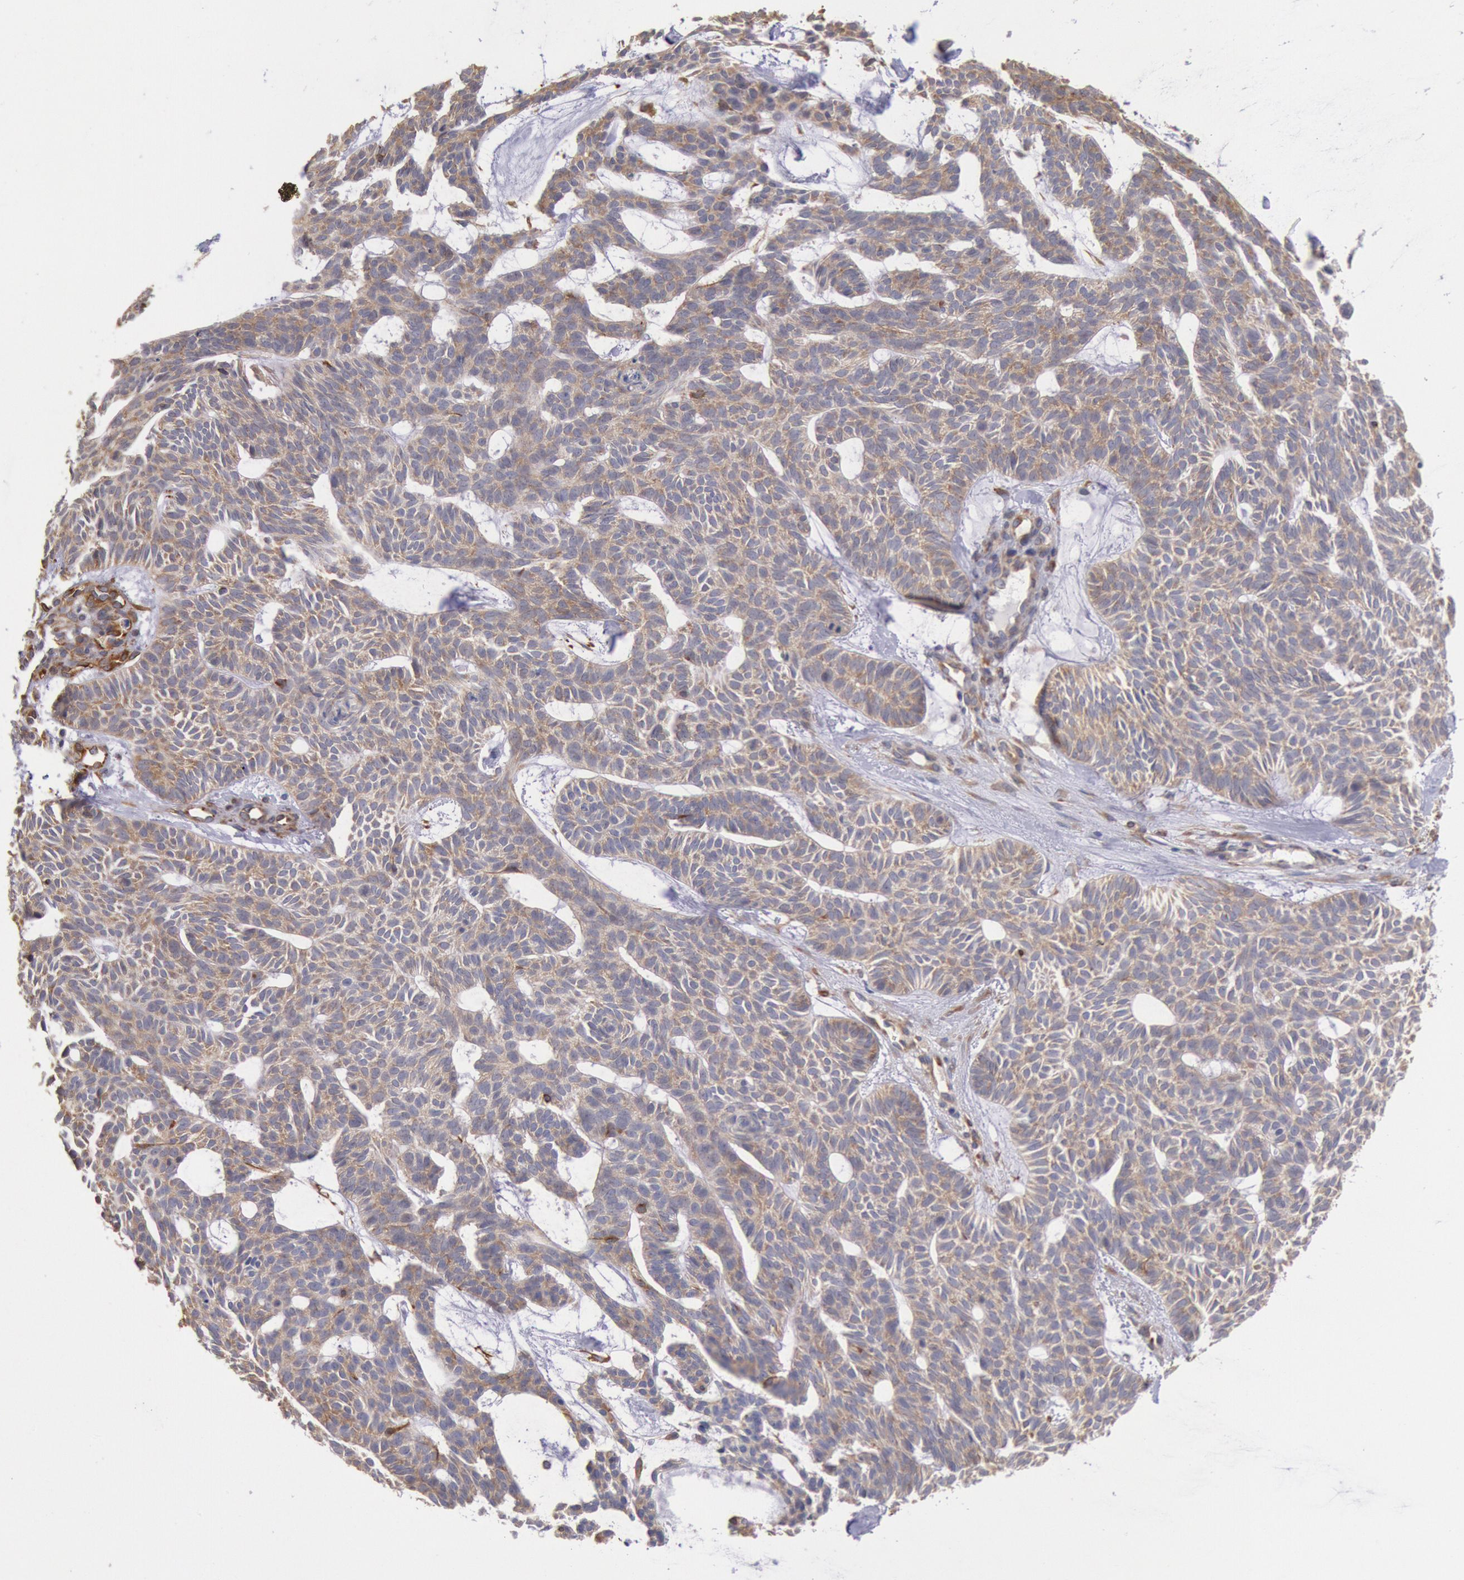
{"staining": {"intensity": "weak", "quantity": ">75%", "location": "cytoplasmic/membranous"}, "tissue": "skin cancer", "cell_type": "Tumor cells", "image_type": "cancer", "snomed": [{"axis": "morphology", "description": "Basal cell carcinoma"}, {"axis": "topography", "description": "Skin"}], "caption": "Tumor cells demonstrate weak cytoplasmic/membranous staining in approximately >75% of cells in basal cell carcinoma (skin).", "gene": "DRG1", "patient": {"sex": "male", "age": 75}}